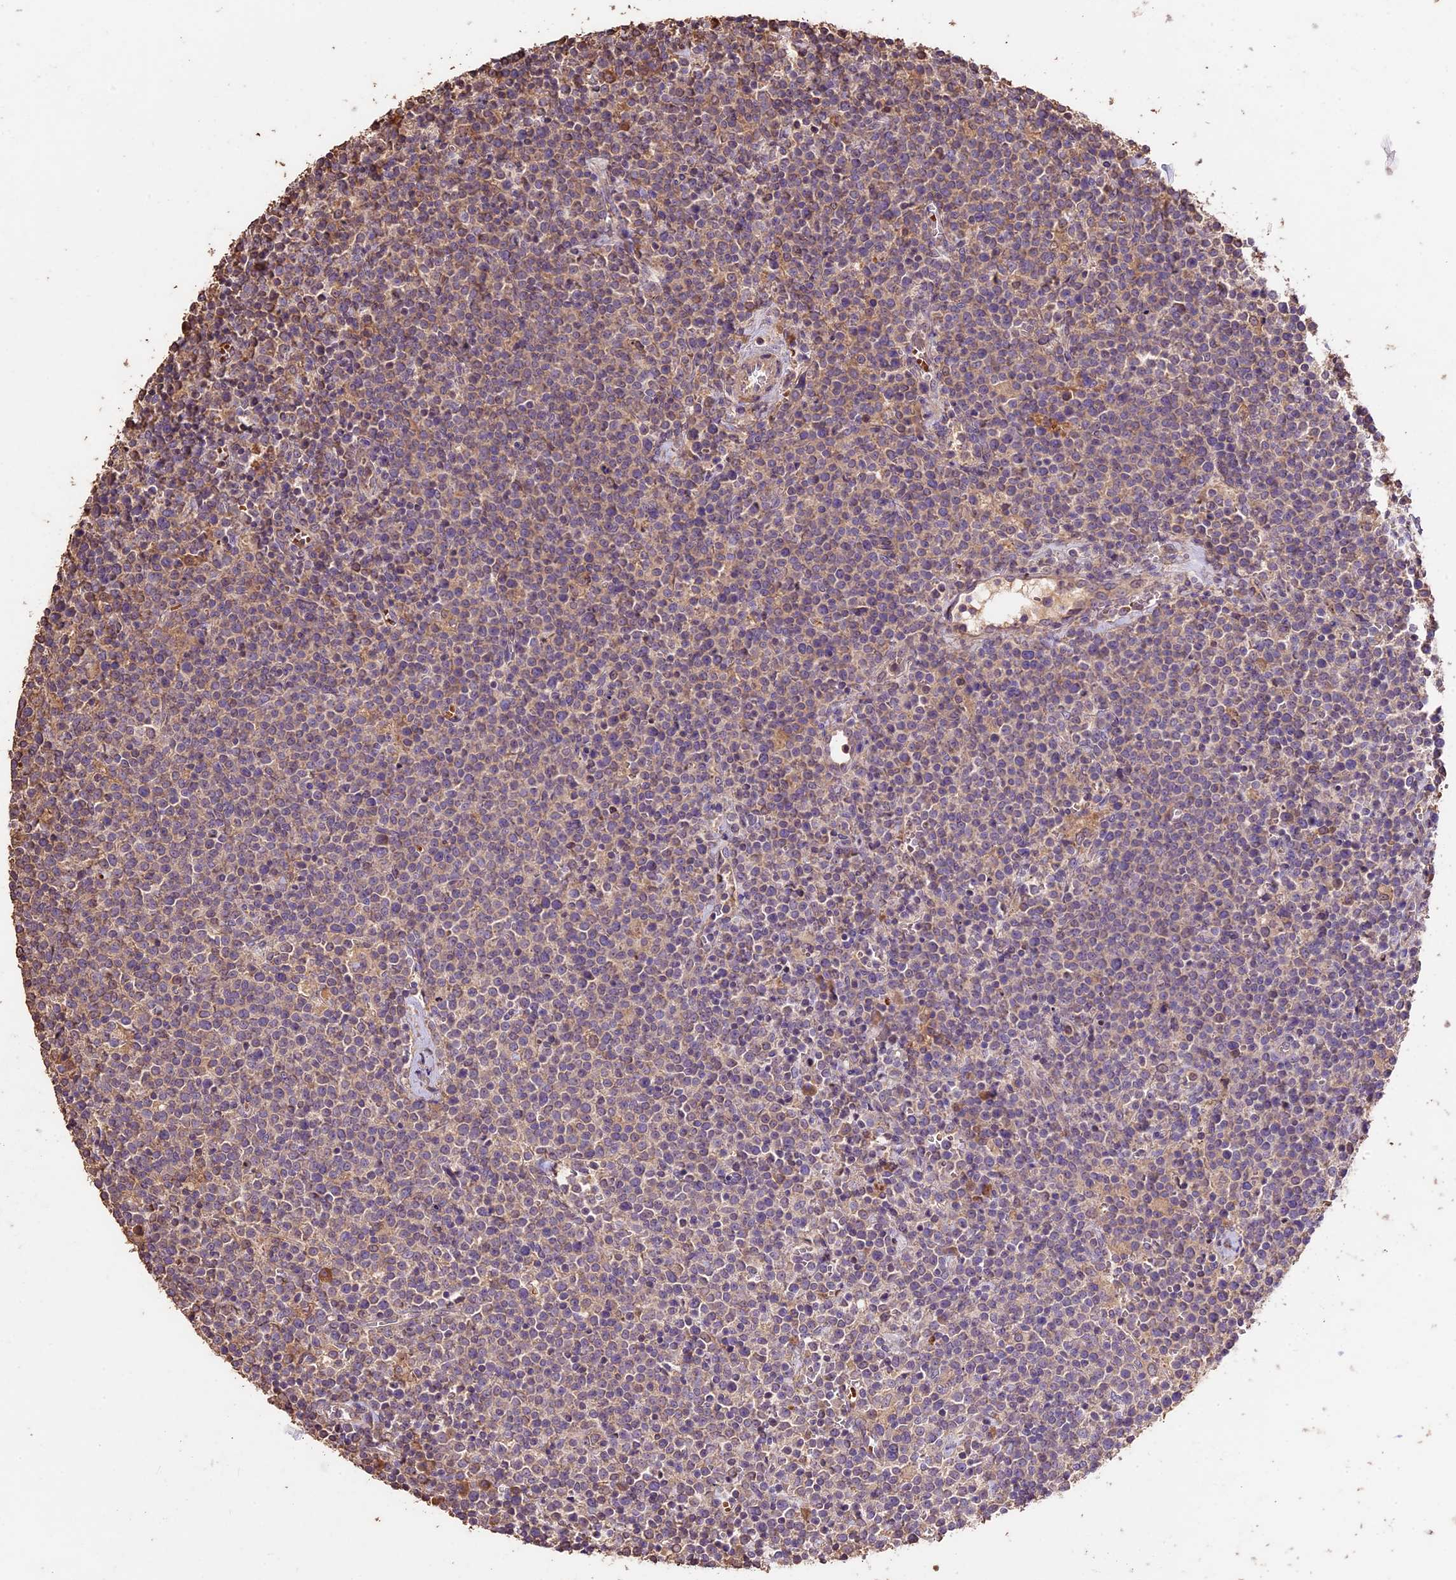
{"staining": {"intensity": "weak", "quantity": "<25%", "location": "cytoplasmic/membranous"}, "tissue": "lymphoma", "cell_type": "Tumor cells", "image_type": "cancer", "snomed": [{"axis": "morphology", "description": "Malignant lymphoma, non-Hodgkin's type, High grade"}, {"axis": "topography", "description": "Lymph node"}], "caption": "Tumor cells show no significant protein positivity in lymphoma.", "gene": "CRLF1", "patient": {"sex": "male", "age": 61}}